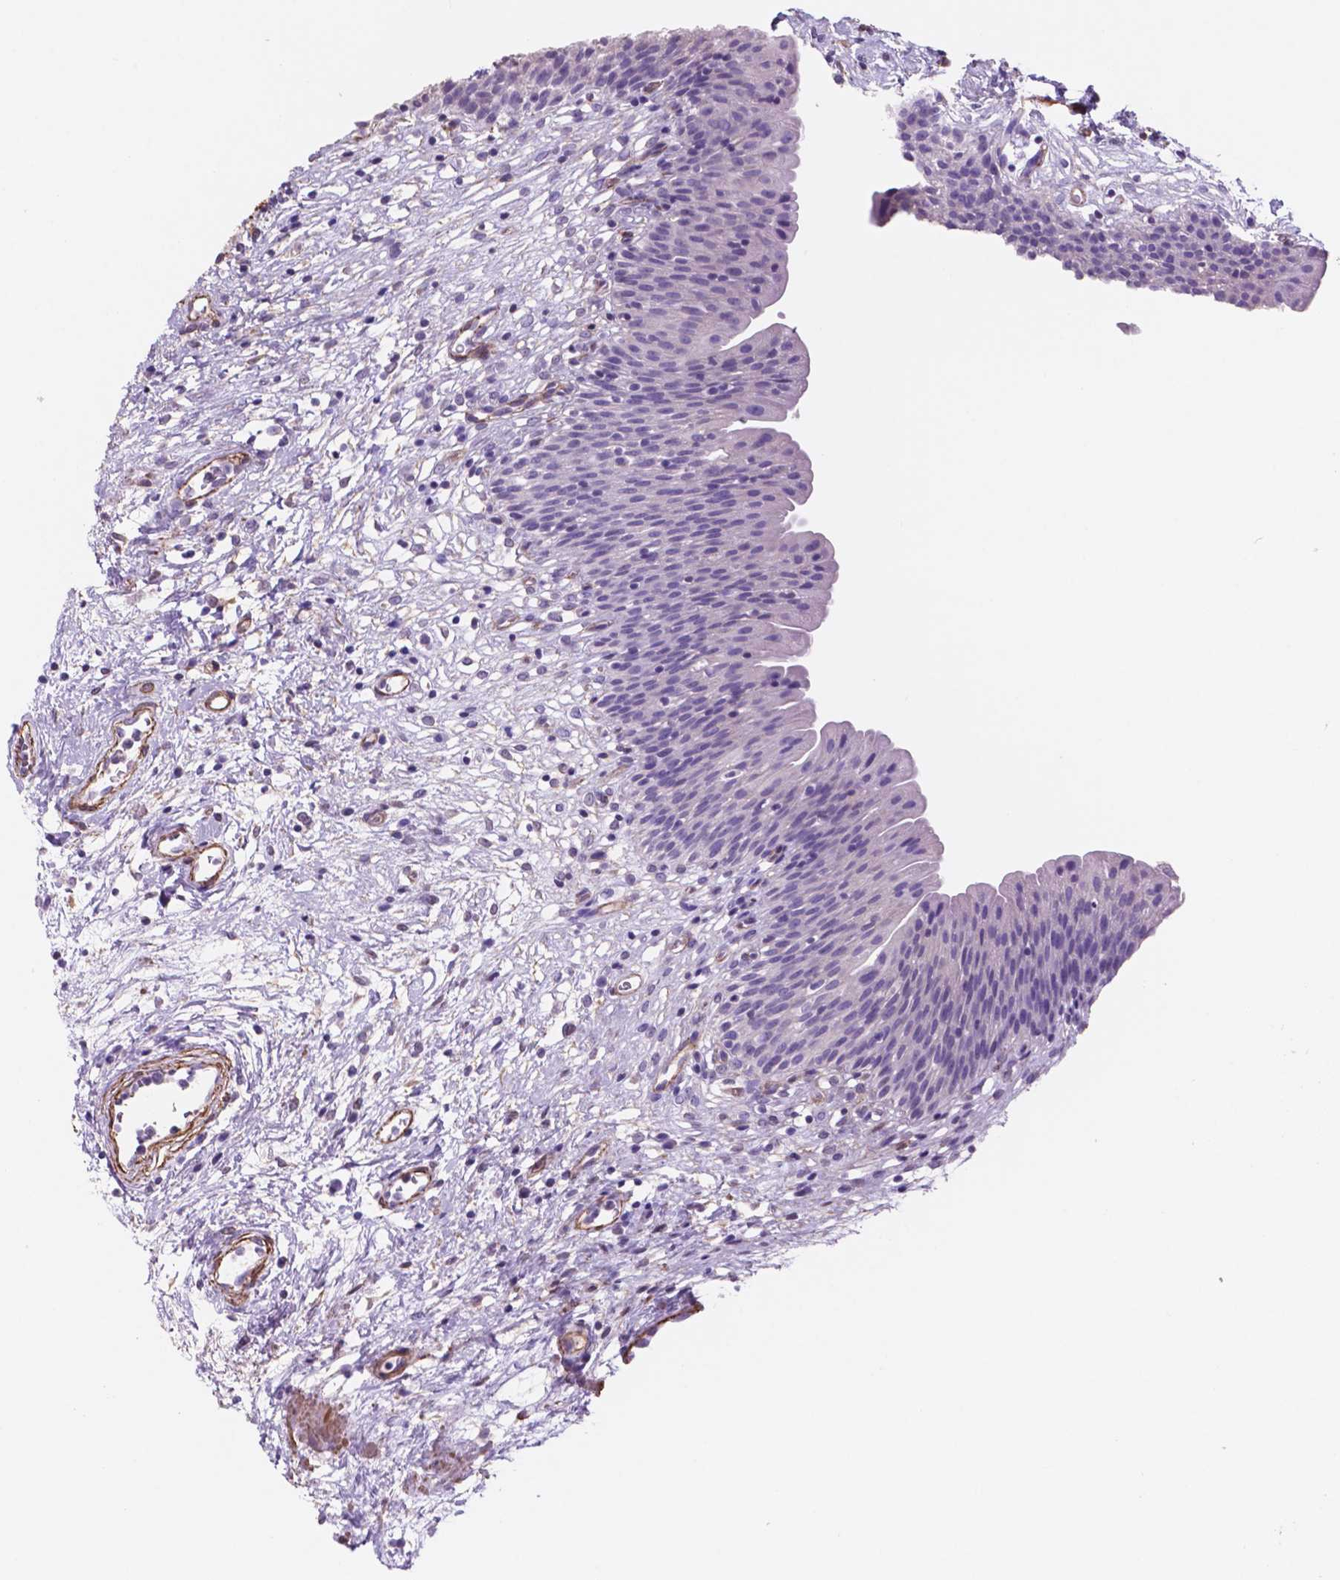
{"staining": {"intensity": "negative", "quantity": "none", "location": "none"}, "tissue": "urinary bladder", "cell_type": "Urothelial cells", "image_type": "normal", "snomed": [{"axis": "morphology", "description": "Normal tissue, NOS"}, {"axis": "topography", "description": "Urinary bladder"}], "caption": "High power microscopy photomicrograph of an immunohistochemistry (IHC) photomicrograph of normal urinary bladder, revealing no significant positivity in urothelial cells.", "gene": "TOR2A", "patient": {"sex": "male", "age": 76}}